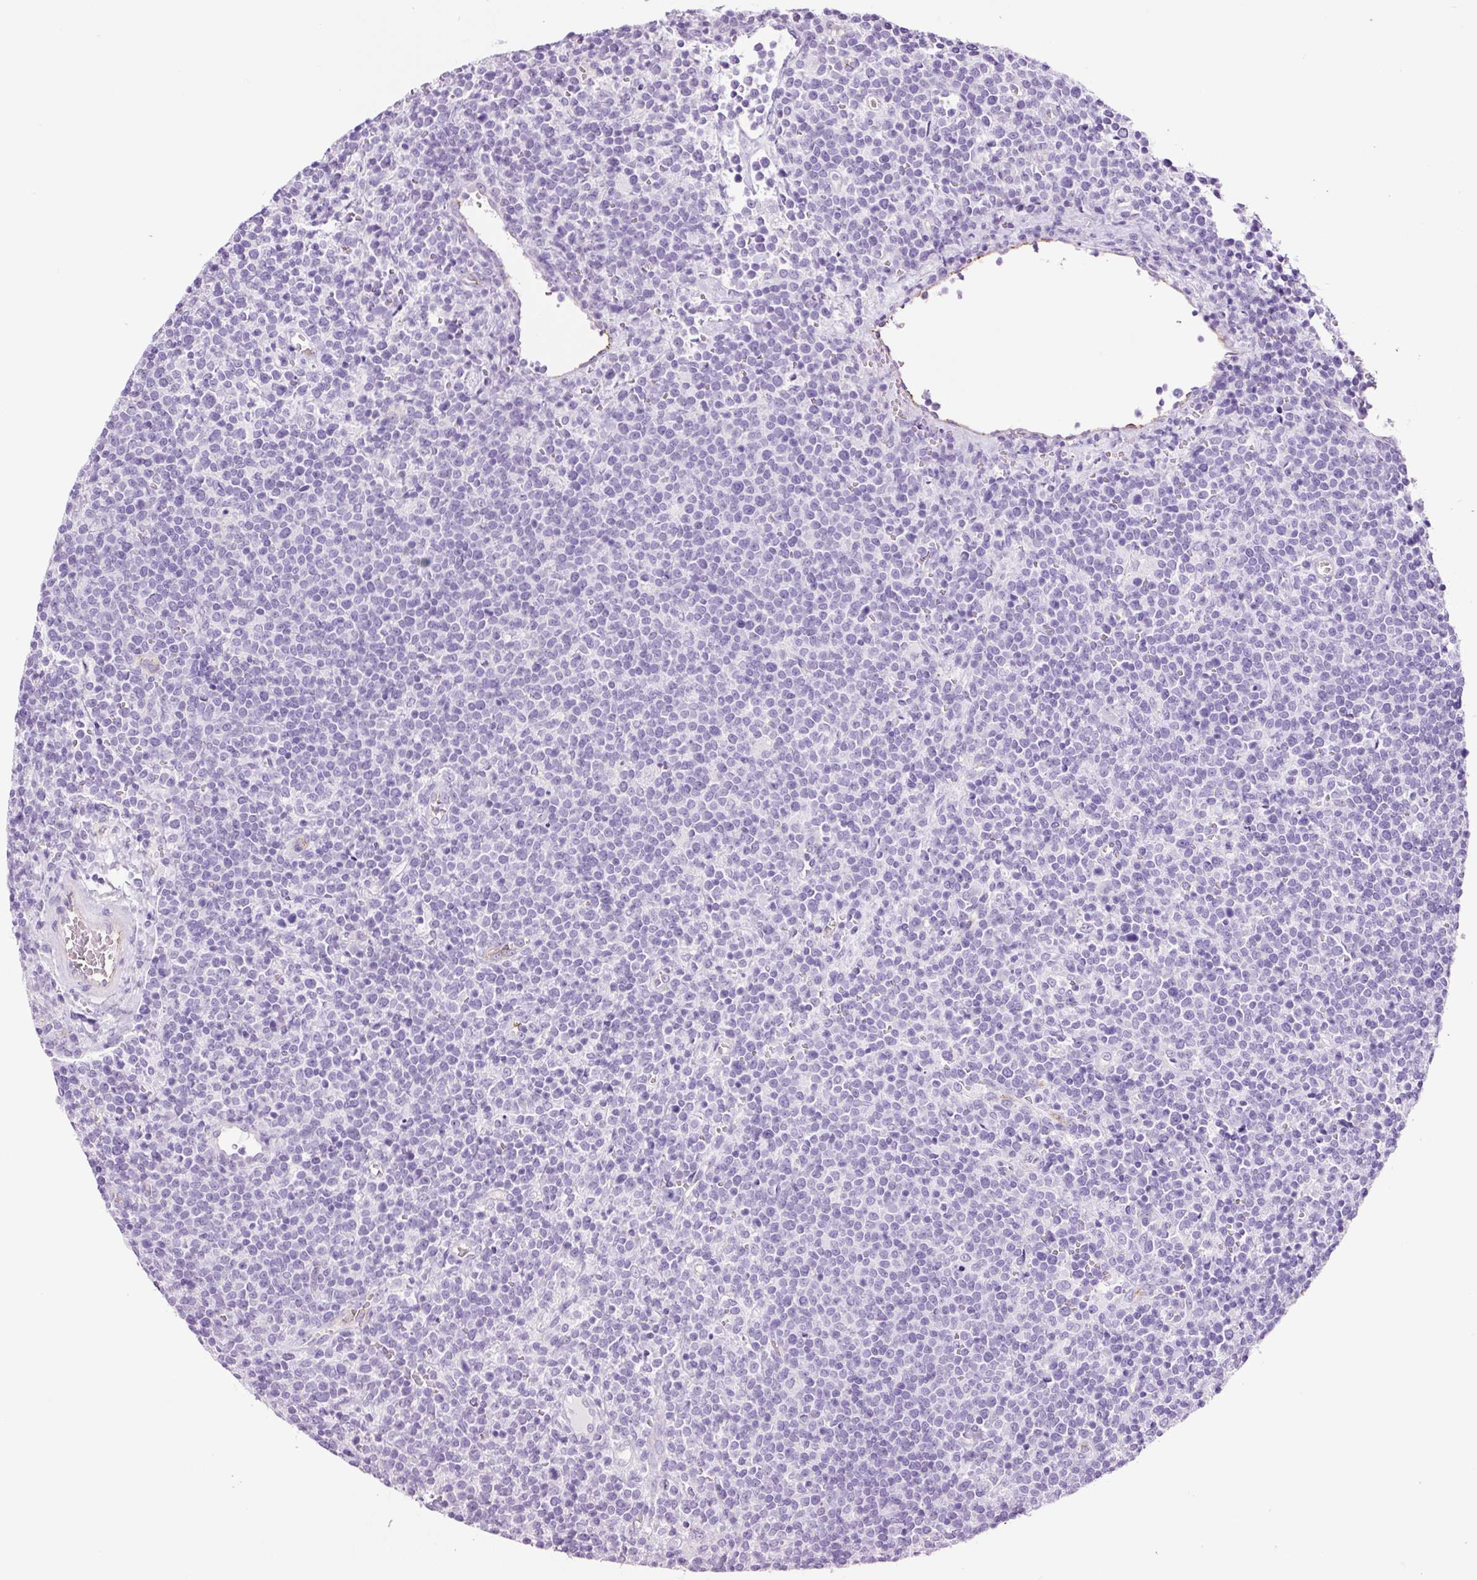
{"staining": {"intensity": "negative", "quantity": "none", "location": "none"}, "tissue": "lymphoma", "cell_type": "Tumor cells", "image_type": "cancer", "snomed": [{"axis": "morphology", "description": "Malignant lymphoma, non-Hodgkin's type, High grade"}, {"axis": "topography", "description": "Lymph node"}], "caption": "A photomicrograph of lymphoma stained for a protein displays no brown staining in tumor cells. (Immunohistochemistry (ihc), brightfield microscopy, high magnification).", "gene": "ADSS1", "patient": {"sex": "male", "age": 61}}